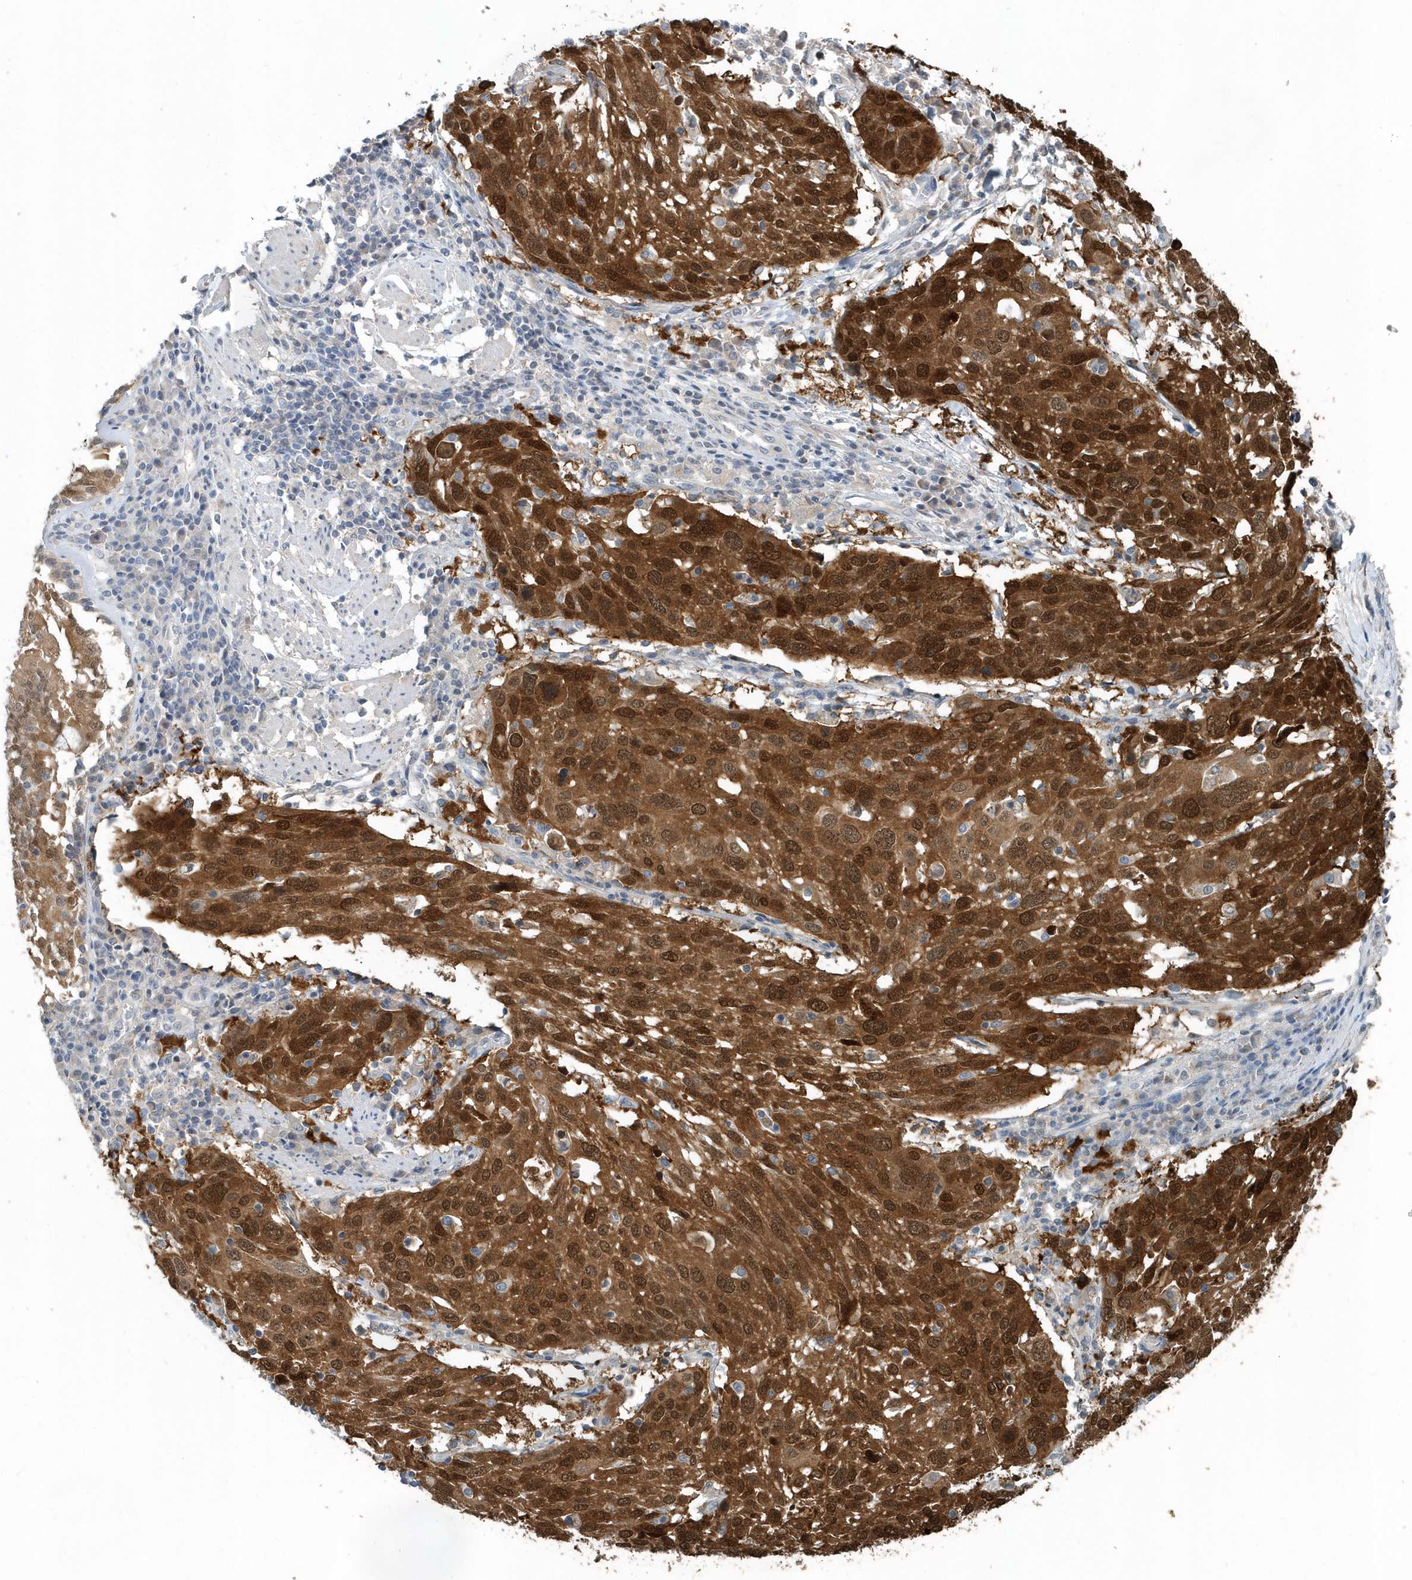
{"staining": {"intensity": "strong", "quantity": ">75%", "location": "cytoplasmic/membranous,nuclear"}, "tissue": "lung cancer", "cell_type": "Tumor cells", "image_type": "cancer", "snomed": [{"axis": "morphology", "description": "Squamous cell carcinoma, NOS"}, {"axis": "topography", "description": "Lung"}], "caption": "High-magnification brightfield microscopy of lung cancer stained with DAB (3,3'-diaminobenzidine) (brown) and counterstained with hematoxylin (blue). tumor cells exhibit strong cytoplasmic/membranous and nuclear staining is present in about>75% of cells.", "gene": "PFN2", "patient": {"sex": "male", "age": 65}}